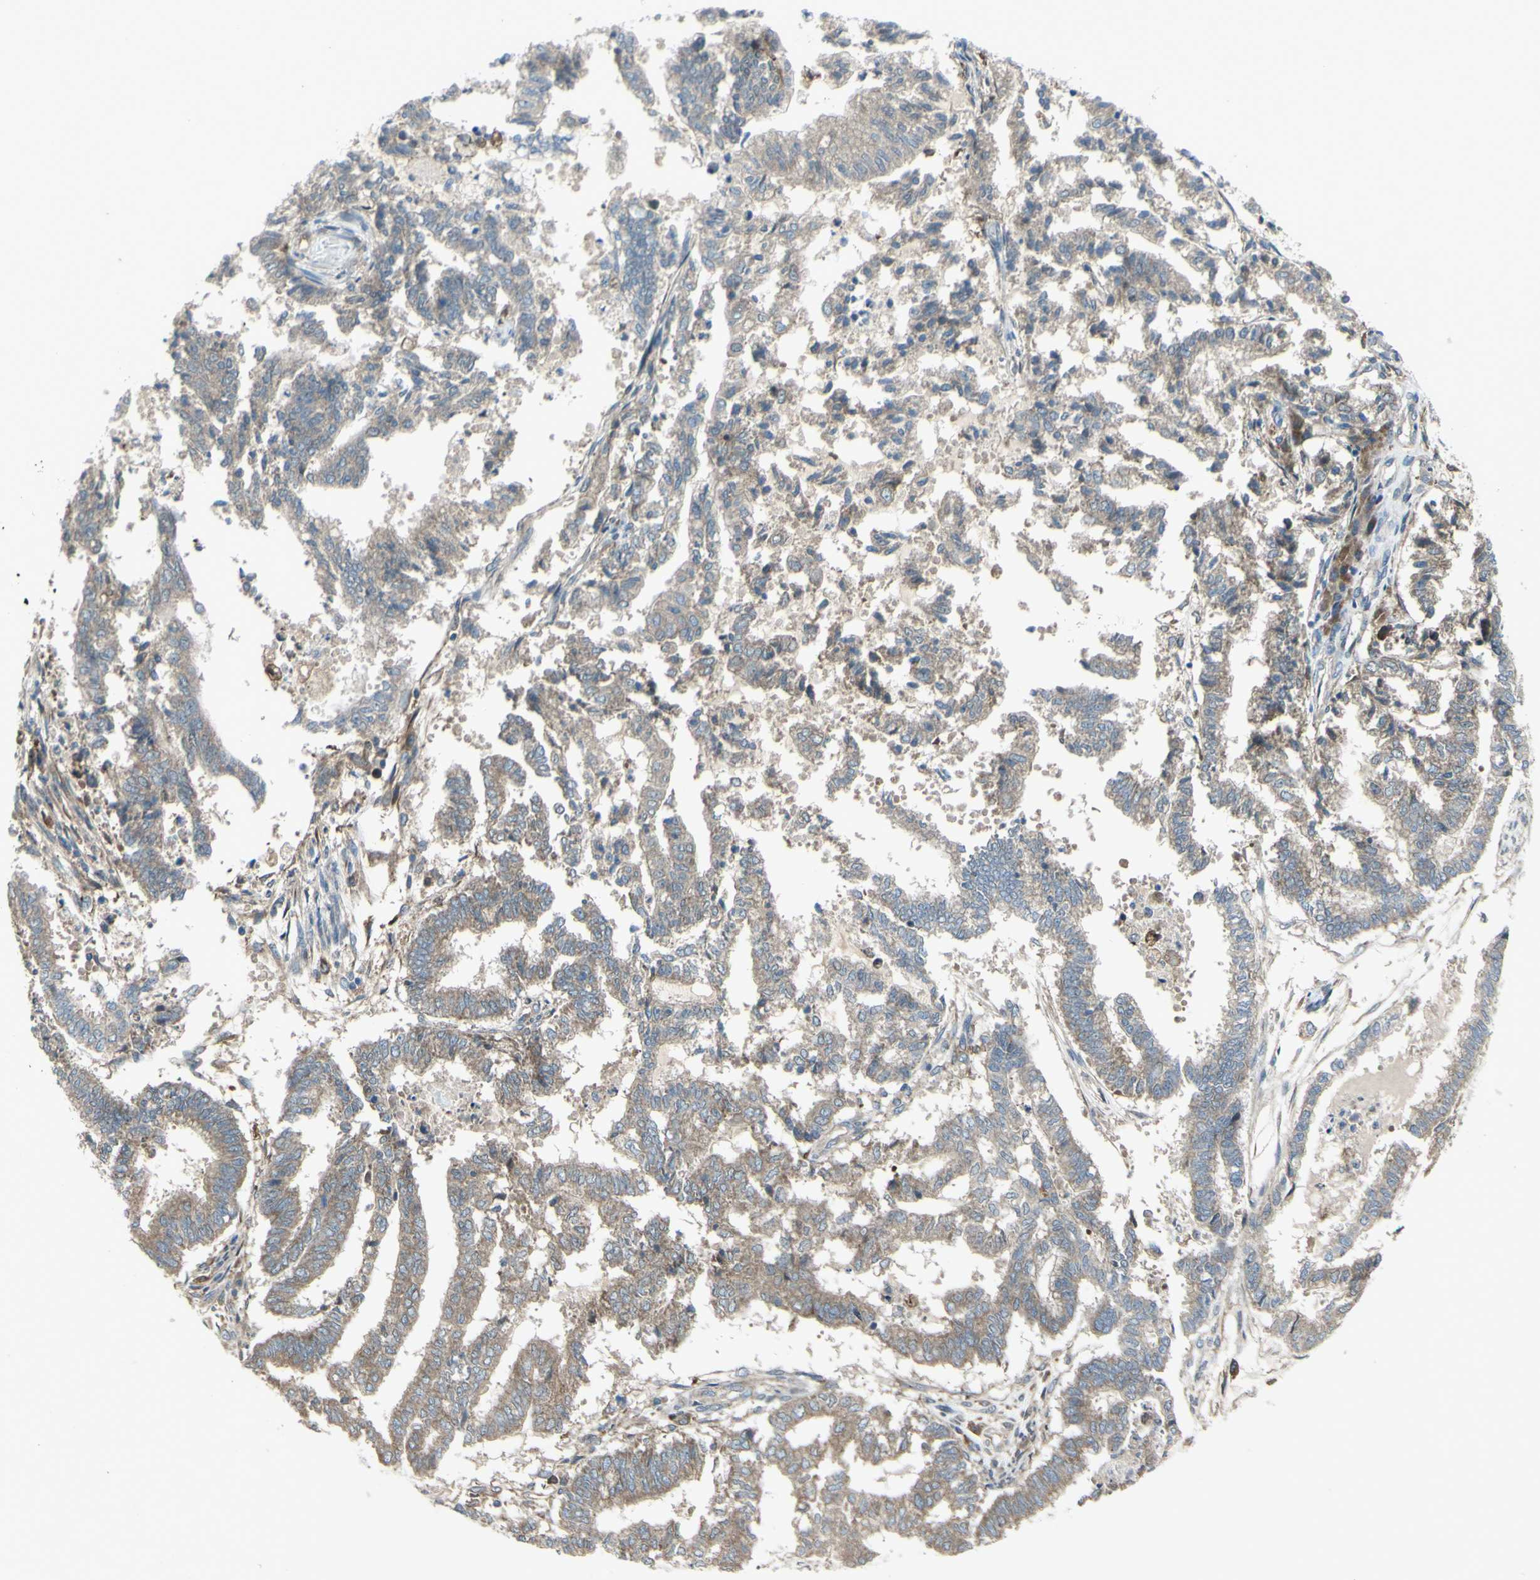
{"staining": {"intensity": "weak", "quantity": ">75%", "location": "cytoplasmic/membranous"}, "tissue": "endometrial cancer", "cell_type": "Tumor cells", "image_type": "cancer", "snomed": [{"axis": "morphology", "description": "Necrosis, NOS"}, {"axis": "morphology", "description": "Adenocarcinoma, NOS"}, {"axis": "topography", "description": "Endometrium"}], "caption": "Adenocarcinoma (endometrial) was stained to show a protein in brown. There is low levels of weak cytoplasmic/membranous staining in about >75% of tumor cells.", "gene": "IGSF9B", "patient": {"sex": "female", "age": 79}}